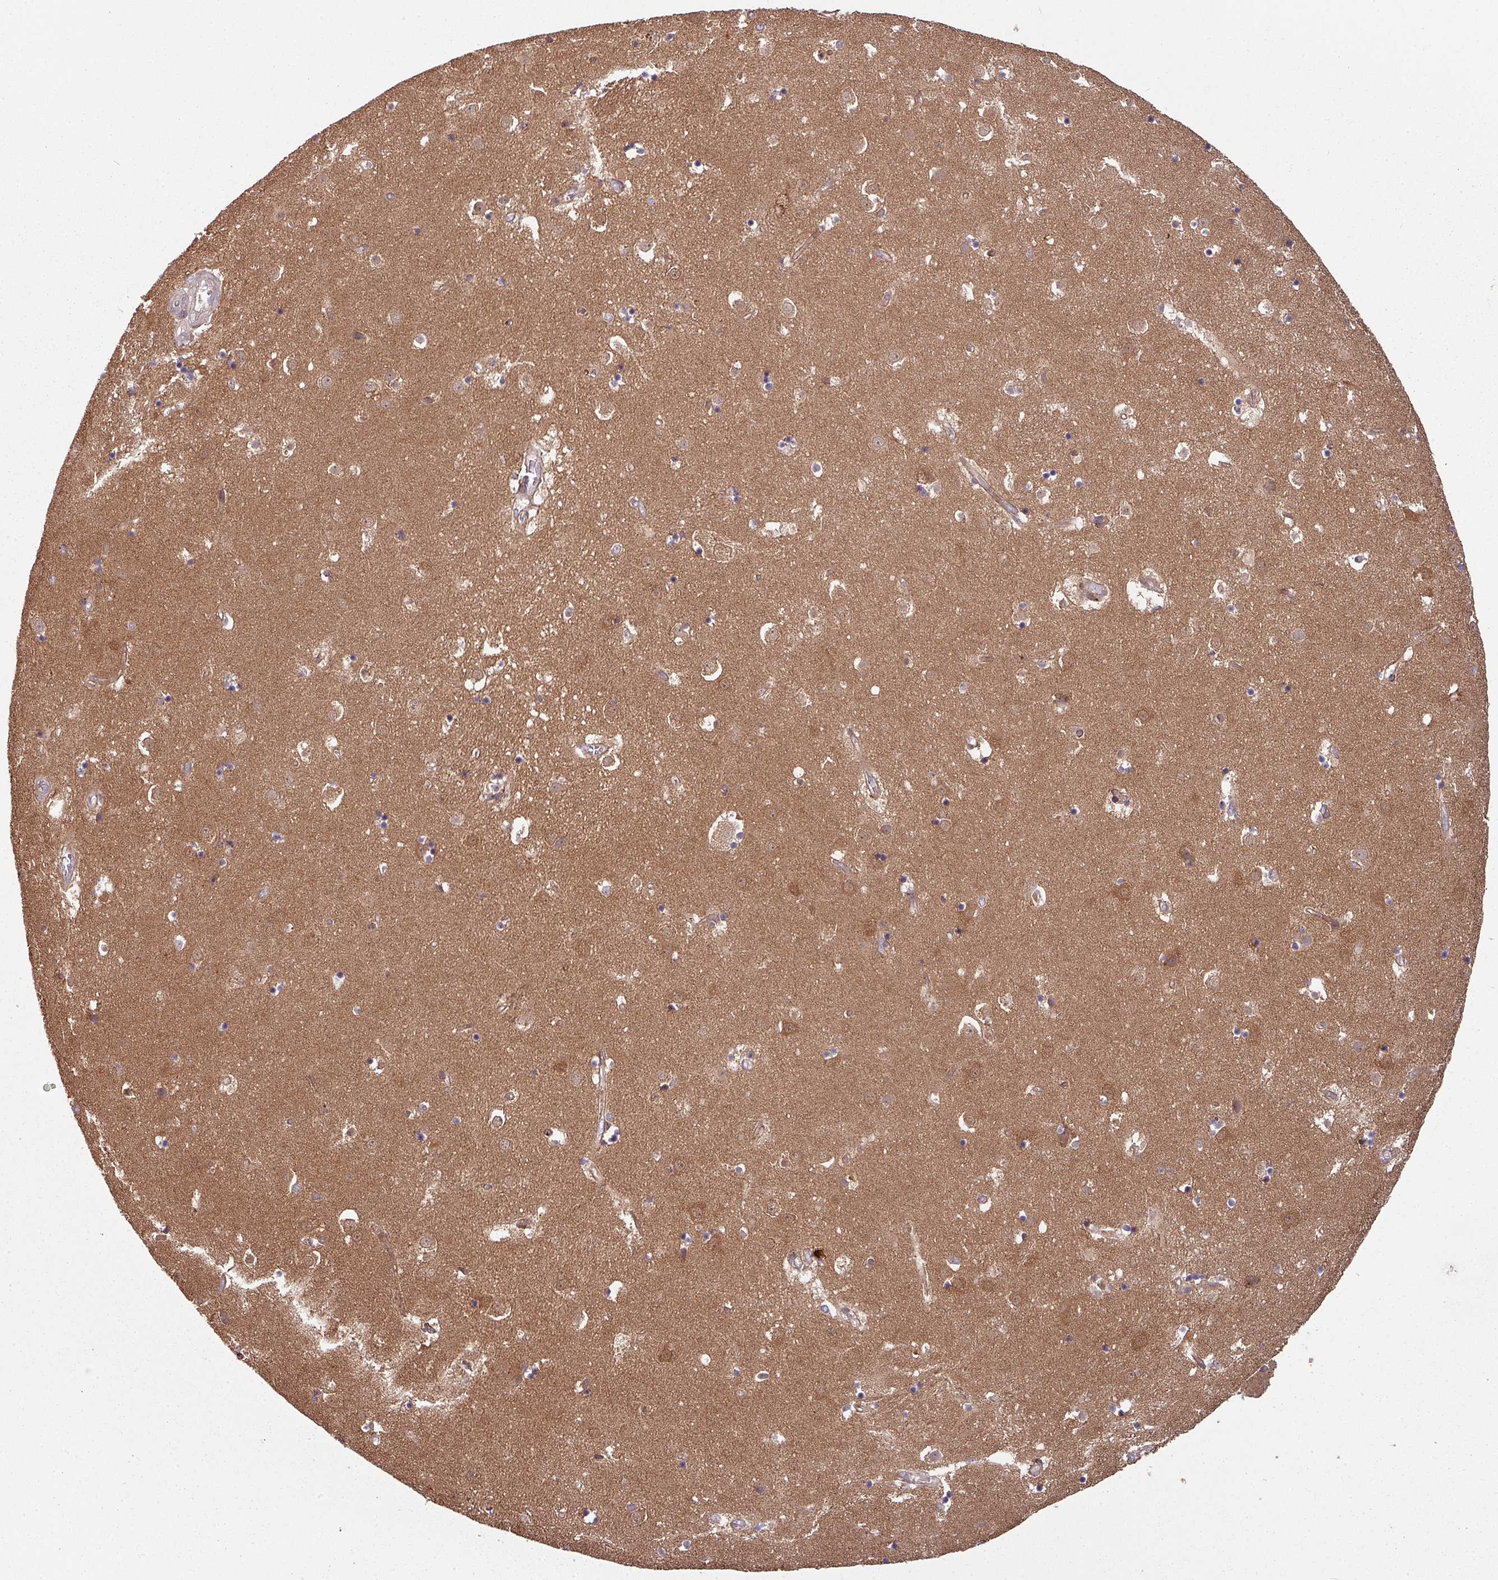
{"staining": {"intensity": "weak", "quantity": "<25%", "location": "cytoplasmic/membranous"}, "tissue": "caudate", "cell_type": "Glial cells", "image_type": "normal", "snomed": [{"axis": "morphology", "description": "Normal tissue, NOS"}, {"axis": "topography", "description": "Lateral ventricle wall"}], "caption": "Immunohistochemistry (IHC) of benign human caudate reveals no positivity in glial cells.", "gene": "GSKIP", "patient": {"sex": "male", "age": 58}}